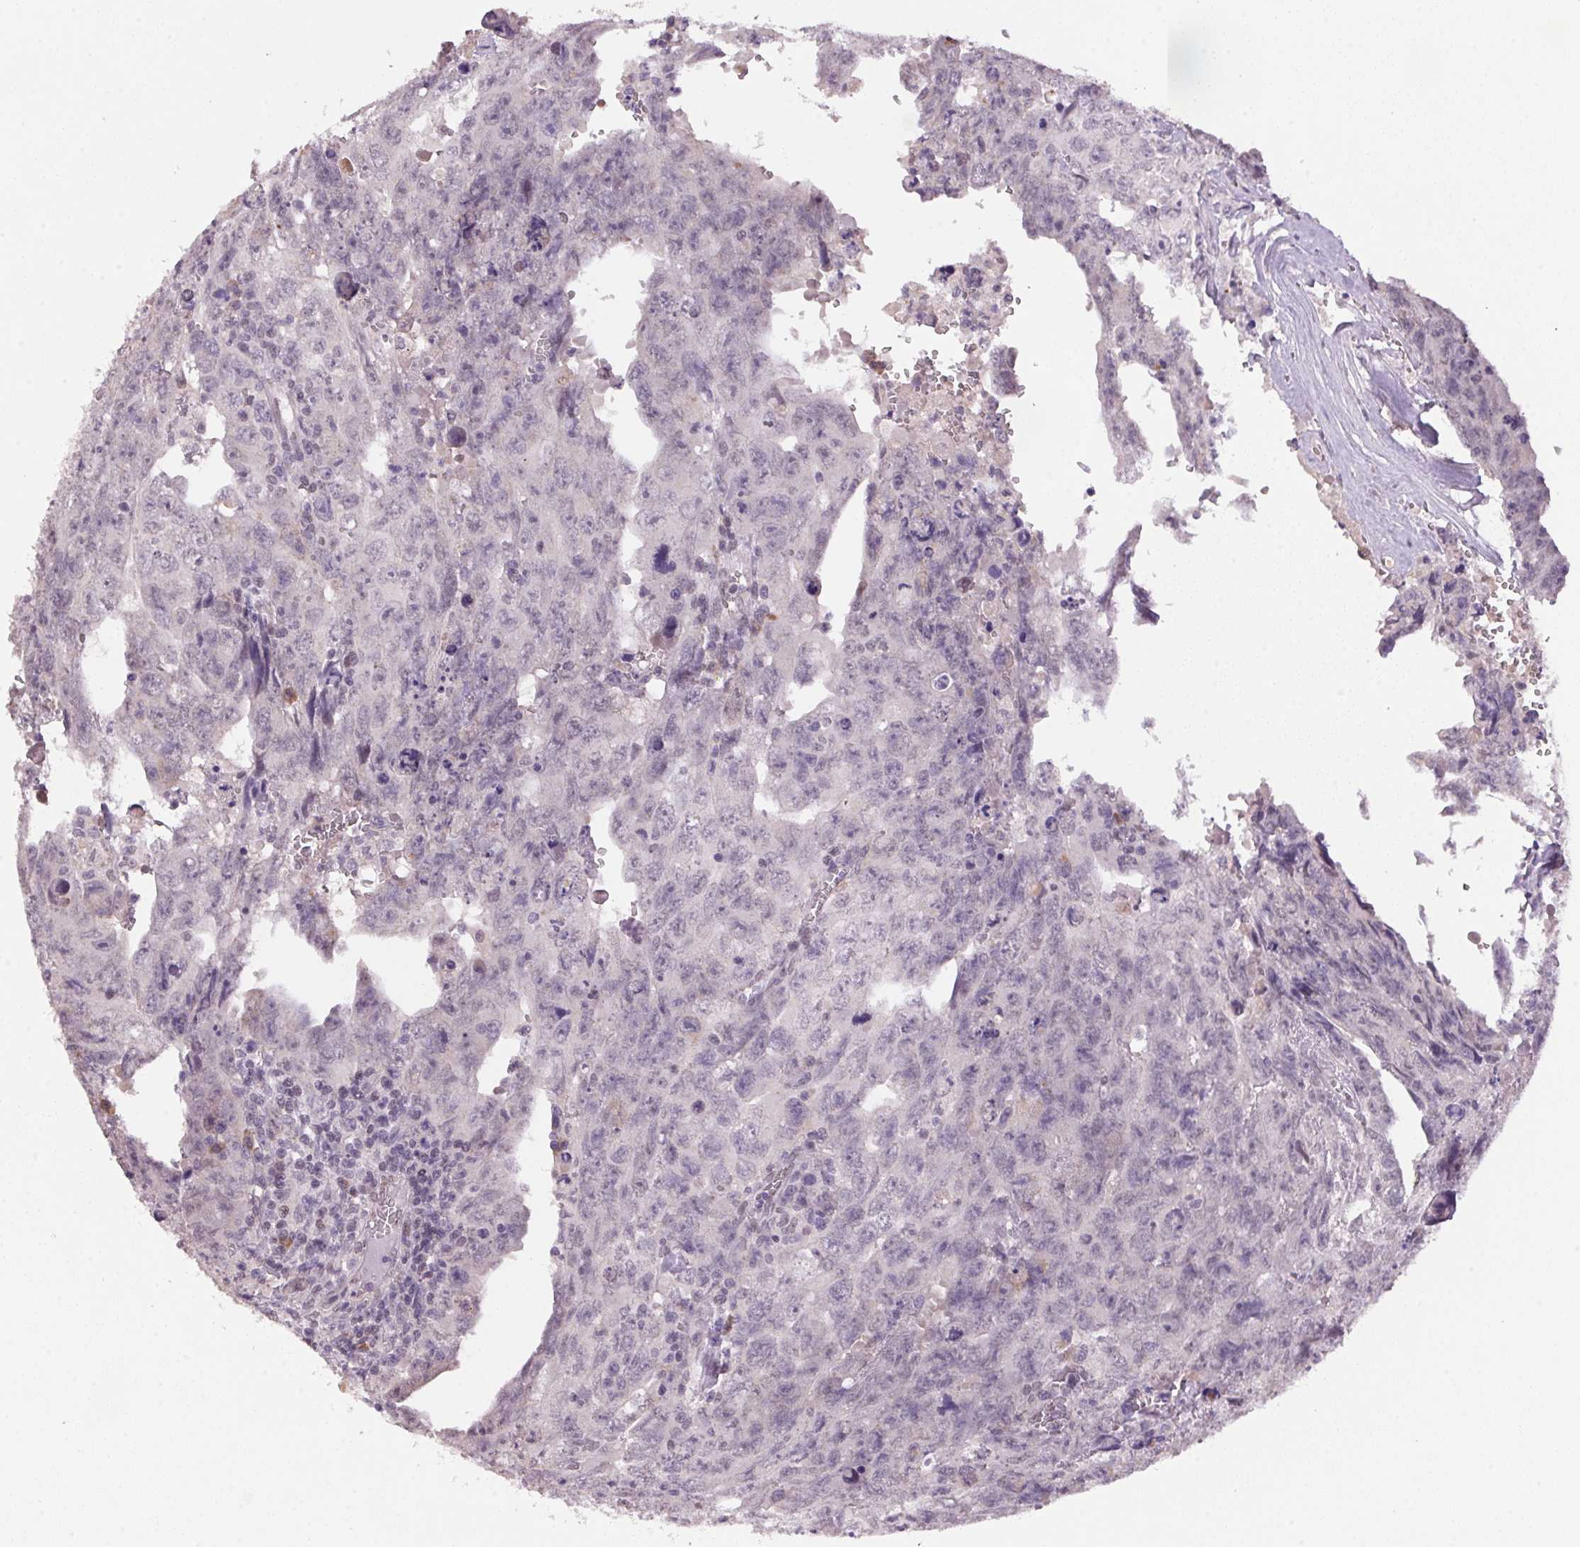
{"staining": {"intensity": "negative", "quantity": "none", "location": "none"}, "tissue": "testis cancer", "cell_type": "Tumor cells", "image_type": "cancer", "snomed": [{"axis": "morphology", "description": "Carcinoma, Embryonal, NOS"}, {"axis": "topography", "description": "Testis"}], "caption": "Human testis cancer stained for a protein using immunohistochemistry exhibits no staining in tumor cells.", "gene": "ZBTB4", "patient": {"sex": "male", "age": 24}}